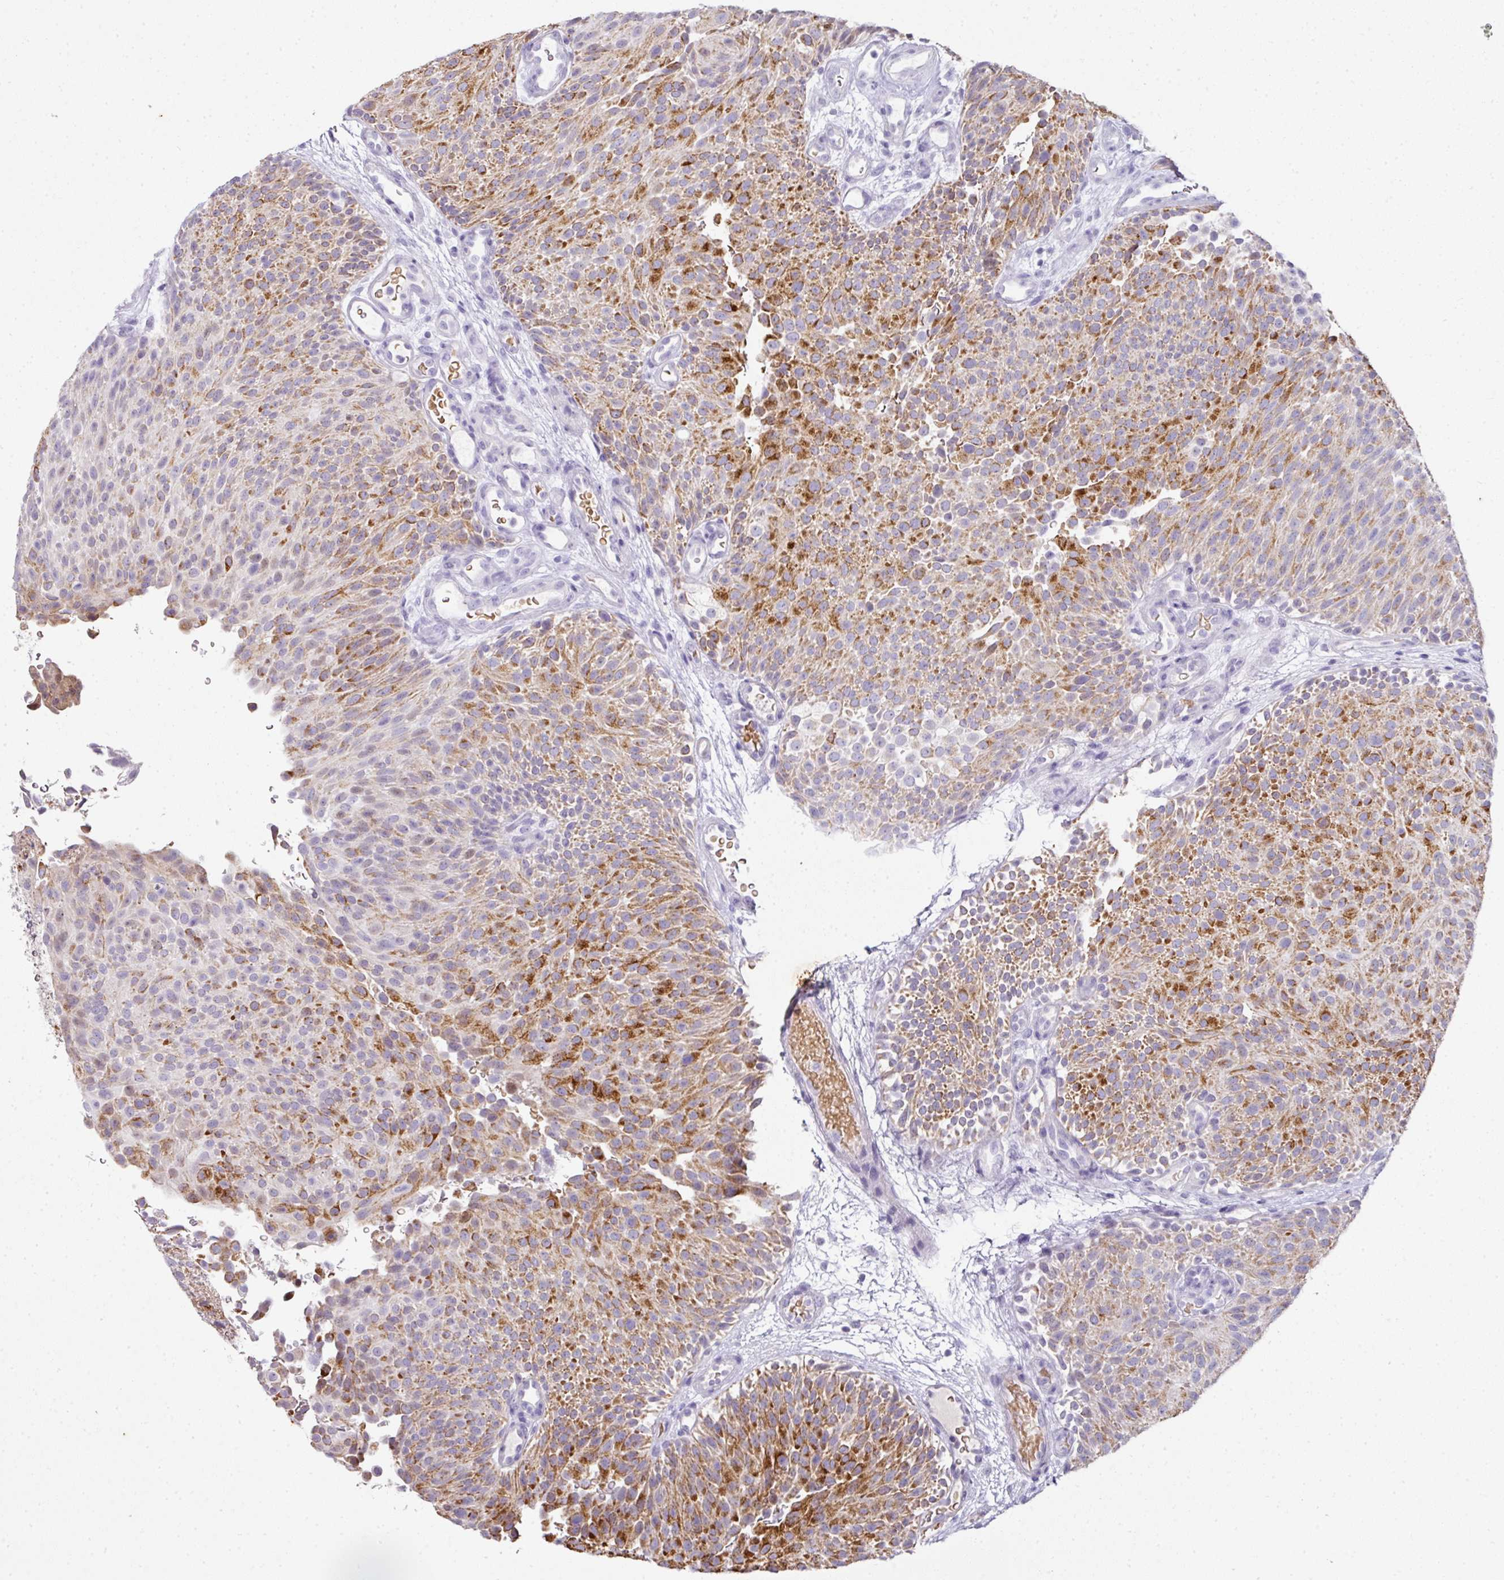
{"staining": {"intensity": "strong", "quantity": "25%-75%", "location": "cytoplasmic/membranous"}, "tissue": "urothelial cancer", "cell_type": "Tumor cells", "image_type": "cancer", "snomed": [{"axis": "morphology", "description": "Urothelial carcinoma, Low grade"}, {"axis": "topography", "description": "Urinary bladder"}], "caption": "Immunohistochemistry (IHC) of urothelial cancer displays high levels of strong cytoplasmic/membranous expression in about 25%-75% of tumor cells. (DAB IHC with brightfield microscopy, high magnification).", "gene": "ANKRD18A", "patient": {"sex": "male", "age": 78}}